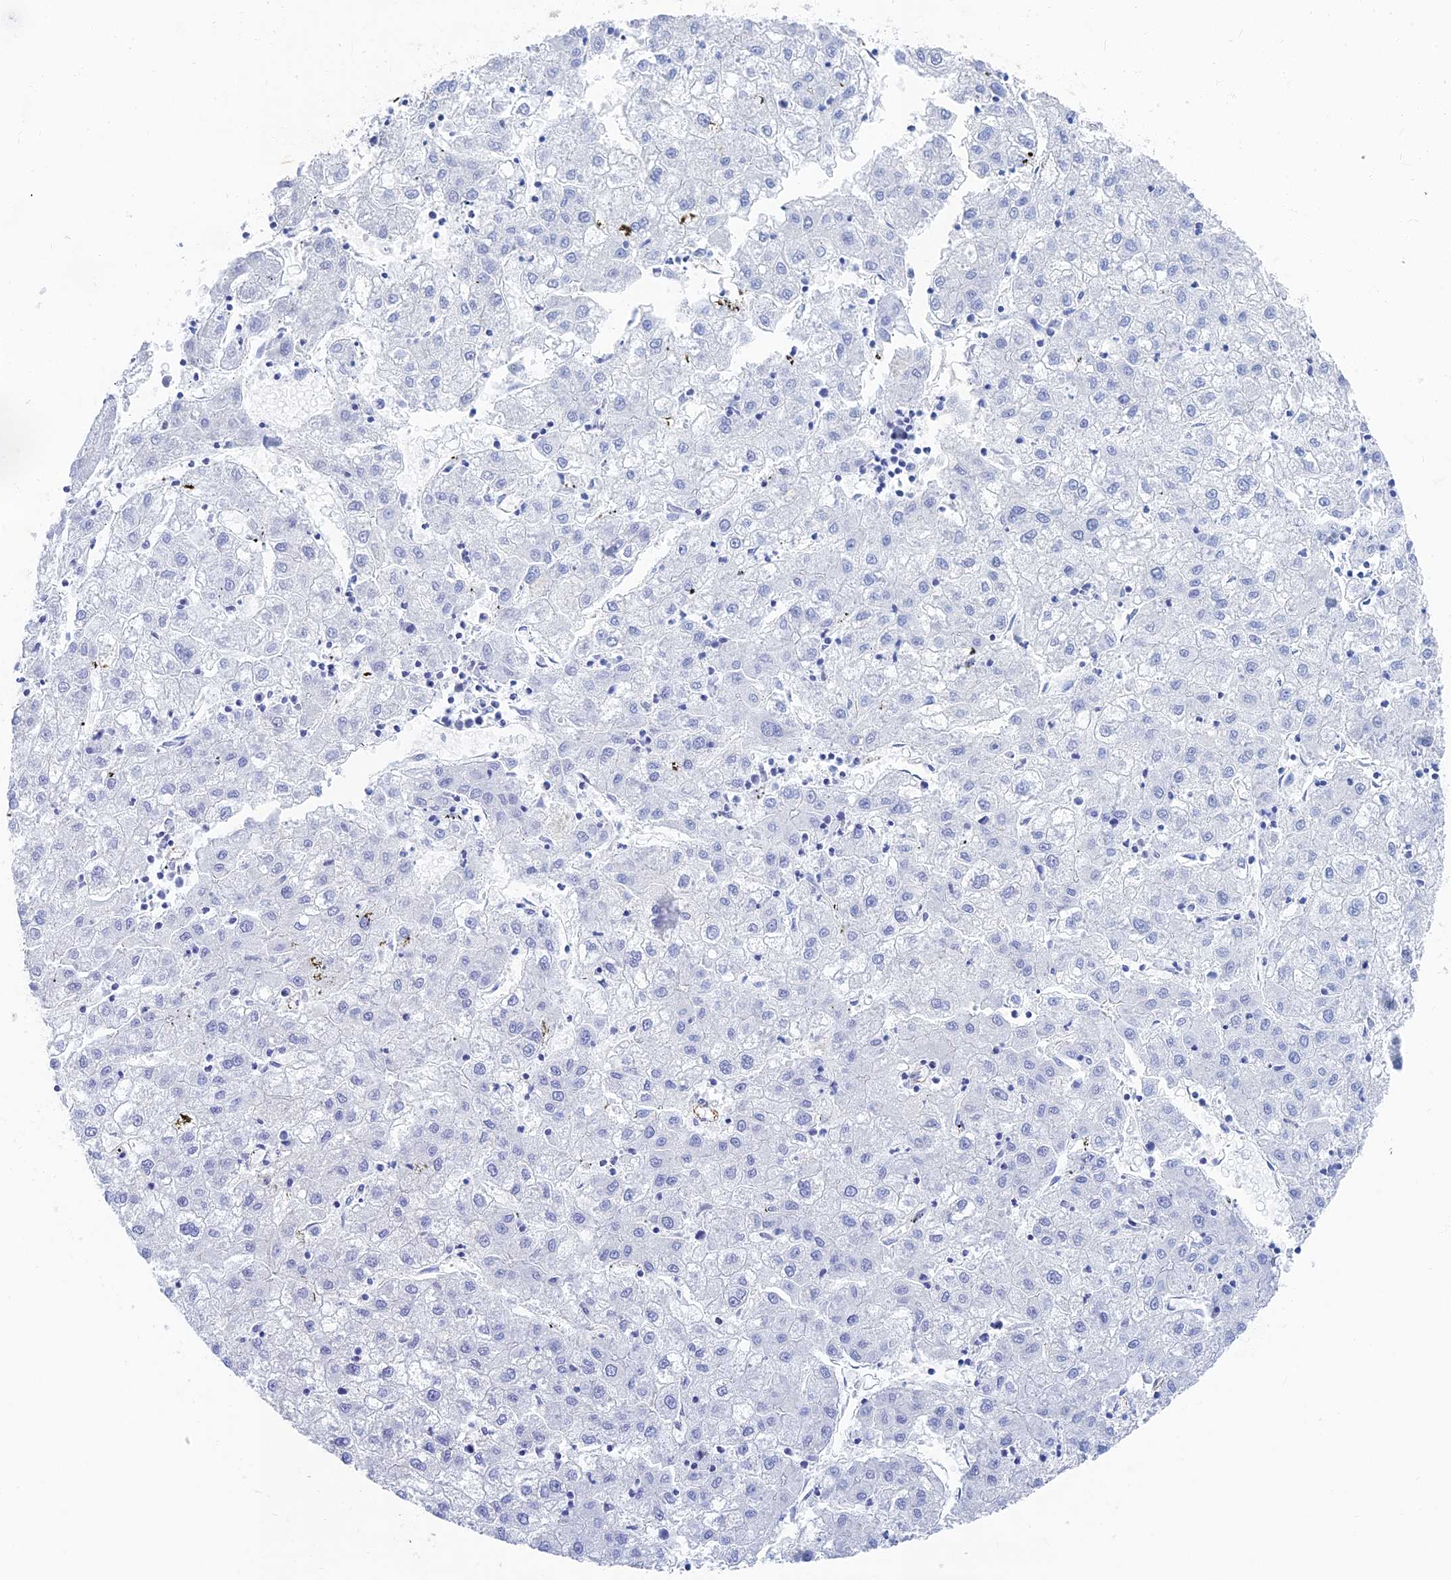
{"staining": {"intensity": "negative", "quantity": "none", "location": "none"}, "tissue": "liver cancer", "cell_type": "Tumor cells", "image_type": "cancer", "snomed": [{"axis": "morphology", "description": "Carcinoma, Hepatocellular, NOS"}, {"axis": "topography", "description": "Liver"}], "caption": "Tumor cells show no significant protein staining in liver cancer (hepatocellular carcinoma). (DAB immunohistochemistry with hematoxylin counter stain).", "gene": "RMC1", "patient": {"sex": "male", "age": 72}}